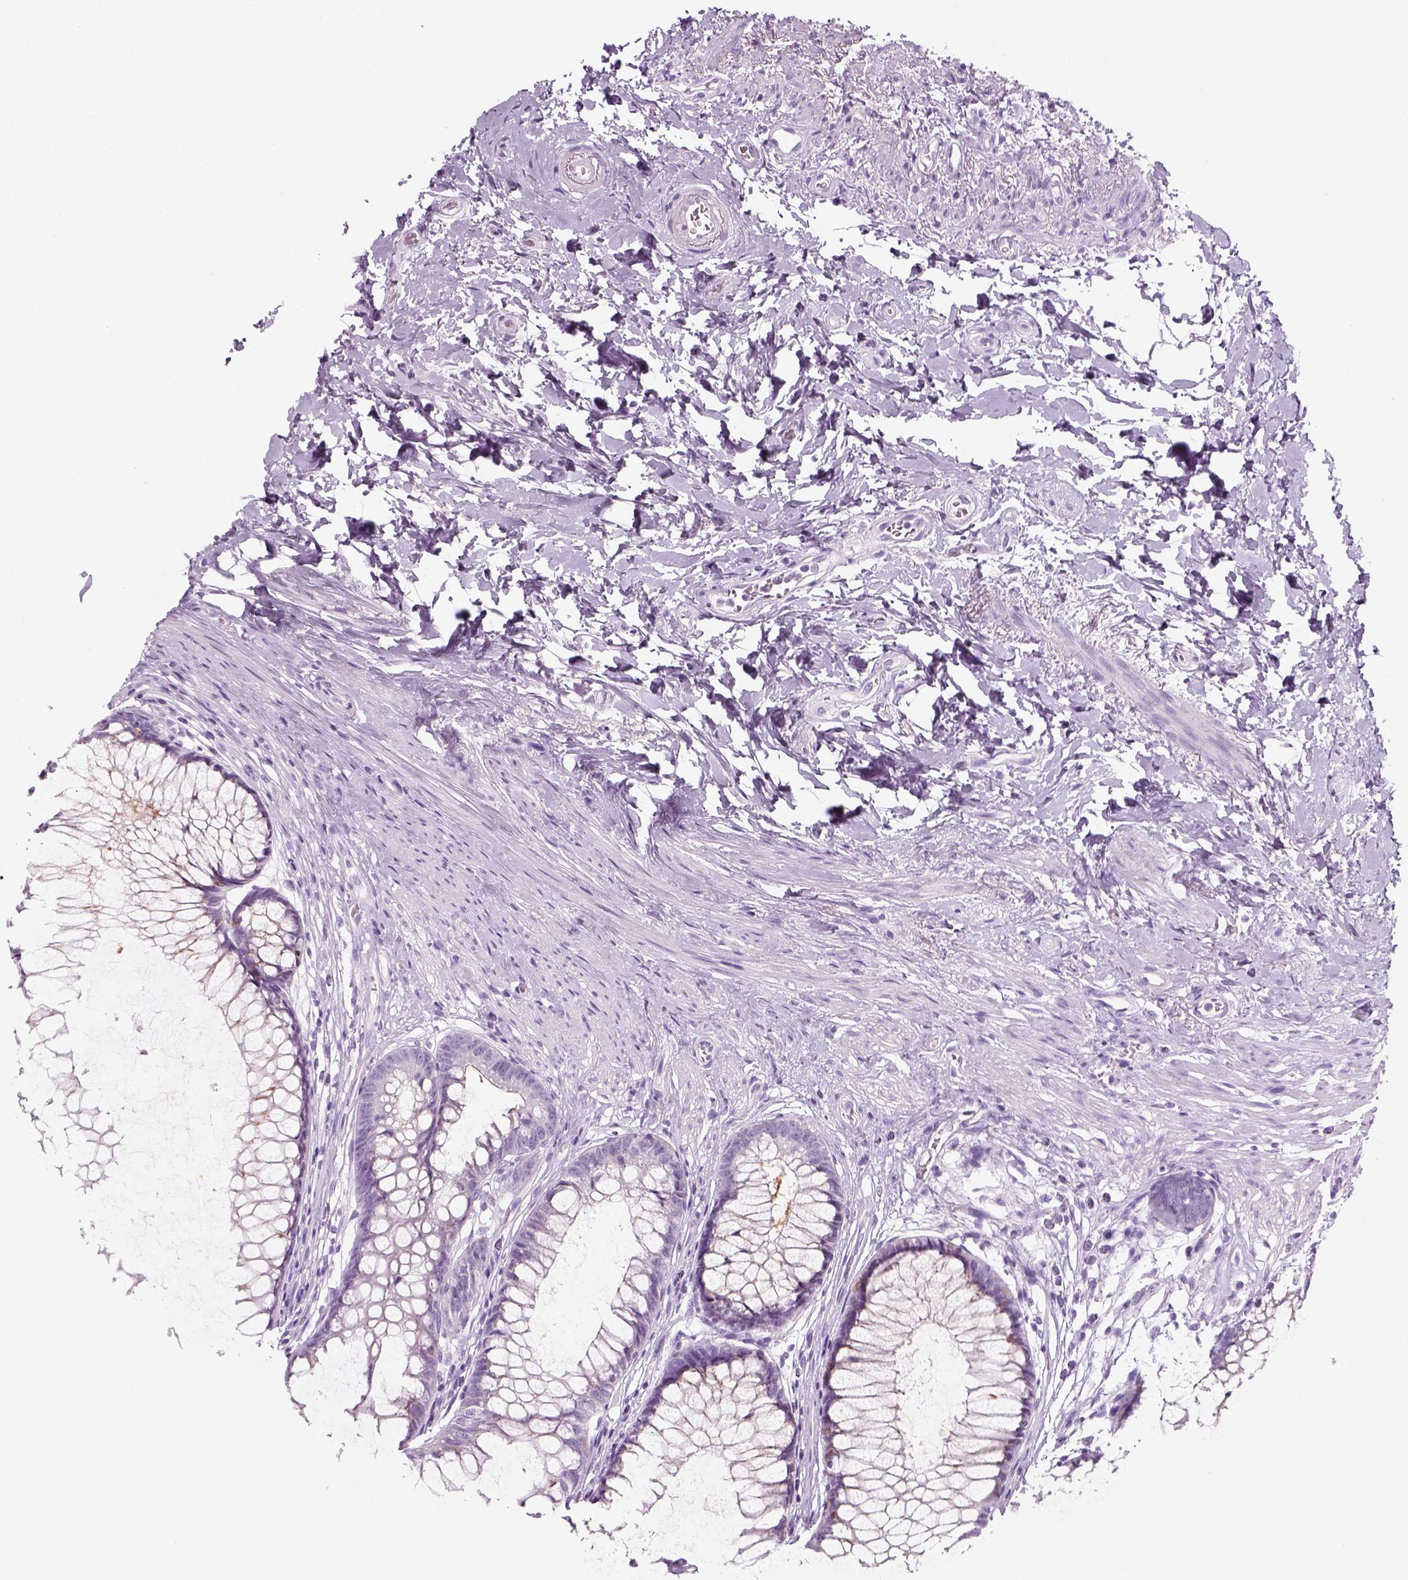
{"staining": {"intensity": "negative", "quantity": "none", "location": "none"}, "tissue": "rectum", "cell_type": "Glandular cells", "image_type": "normal", "snomed": [{"axis": "morphology", "description": "Normal tissue, NOS"}, {"axis": "topography", "description": "Smooth muscle"}, {"axis": "topography", "description": "Rectum"}], "caption": "Glandular cells show no significant protein positivity in unremarkable rectum. (Immunohistochemistry, brightfield microscopy, high magnification).", "gene": "KRTAP11", "patient": {"sex": "male", "age": 53}}